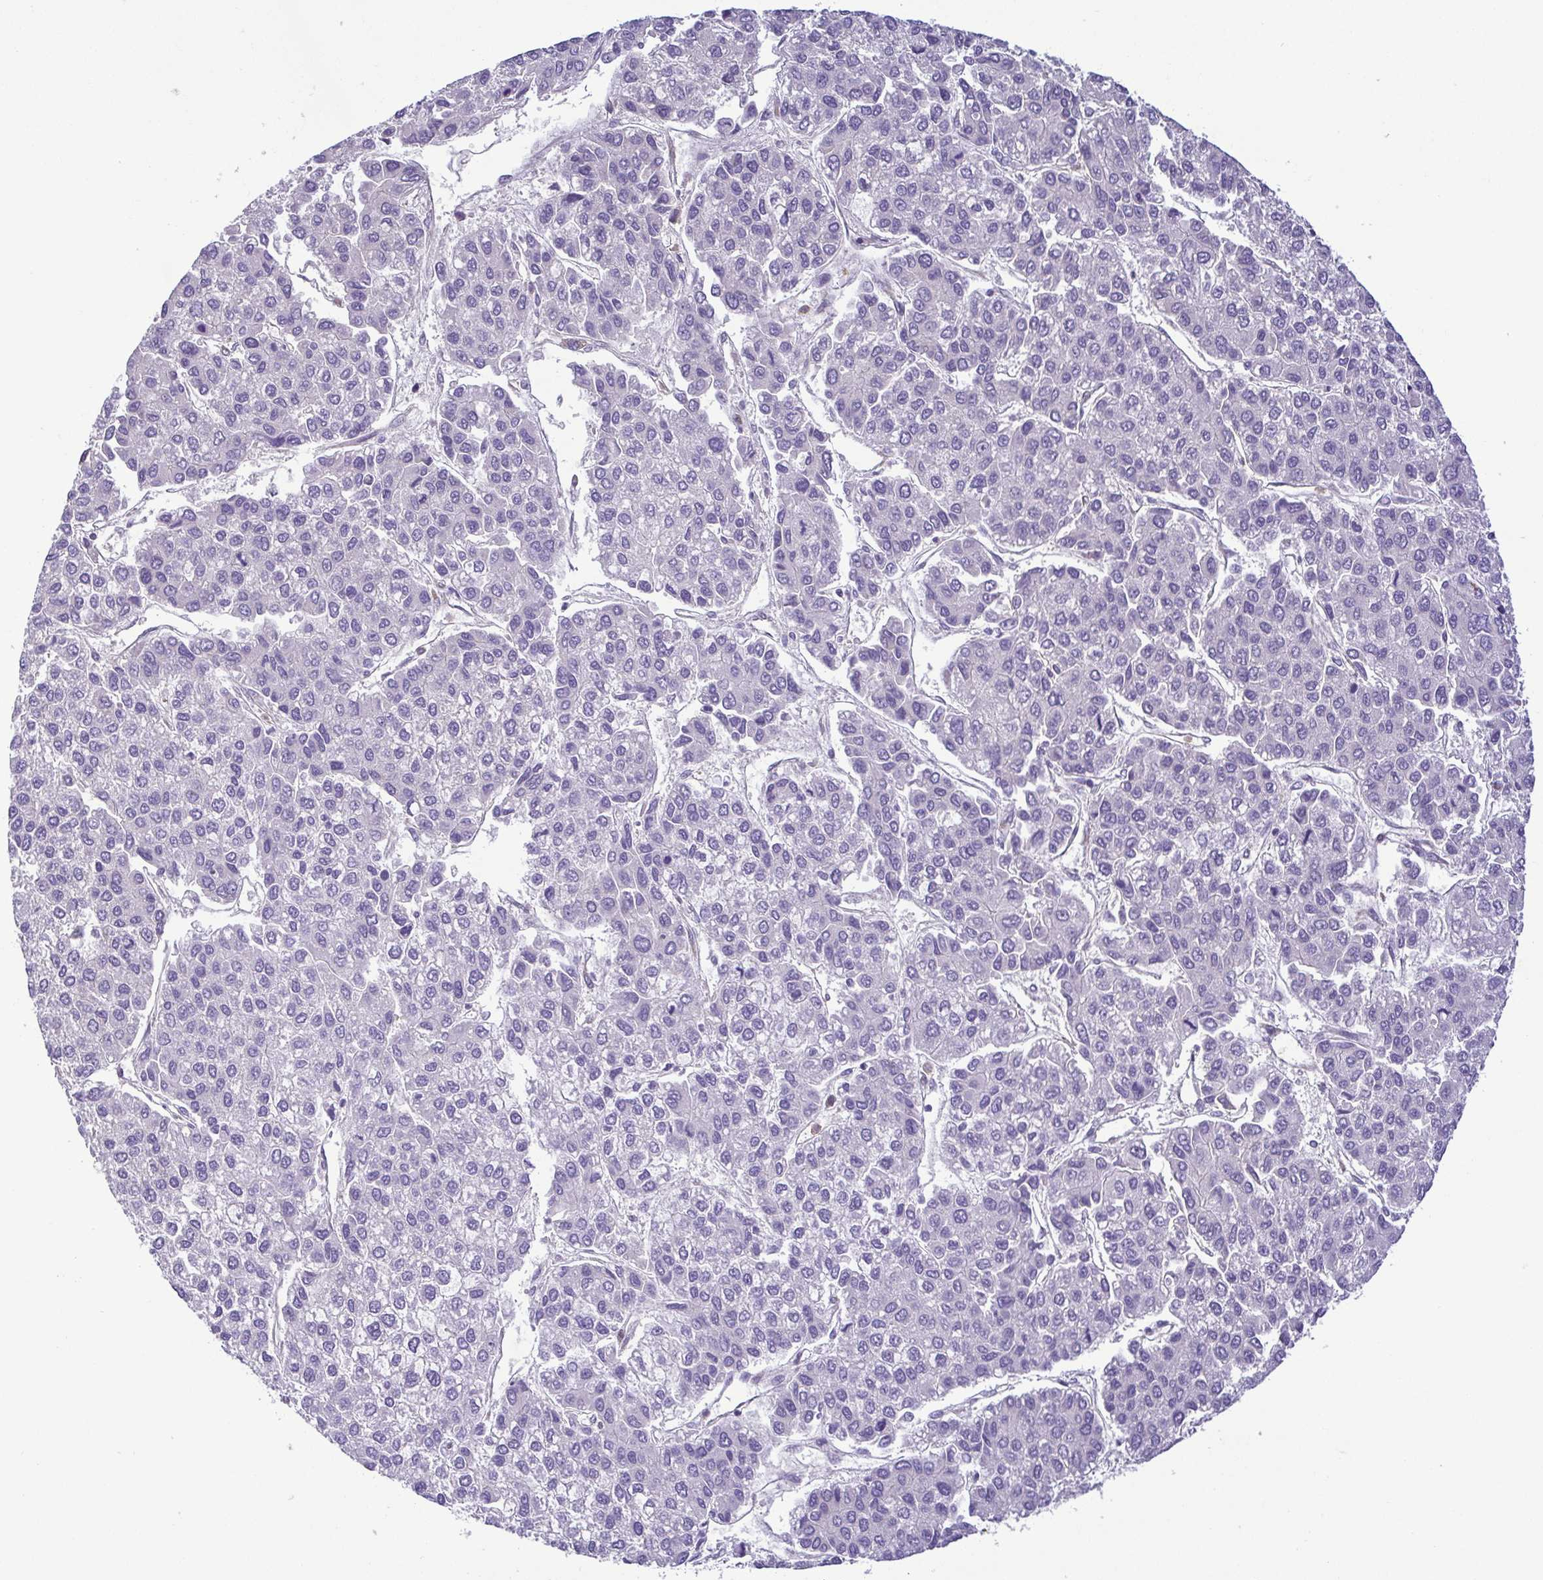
{"staining": {"intensity": "negative", "quantity": "none", "location": "none"}, "tissue": "liver cancer", "cell_type": "Tumor cells", "image_type": "cancer", "snomed": [{"axis": "morphology", "description": "Carcinoma, Hepatocellular, NOS"}, {"axis": "topography", "description": "Liver"}], "caption": "The immunohistochemistry (IHC) photomicrograph has no significant positivity in tumor cells of liver cancer (hepatocellular carcinoma) tissue. The staining was performed using DAB (3,3'-diaminobenzidine) to visualize the protein expression in brown, while the nuclei were stained in blue with hematoxylin (Magnification: 20x).", "gene": "MYL10", "patient": {"sex": "female", "age": 66}}